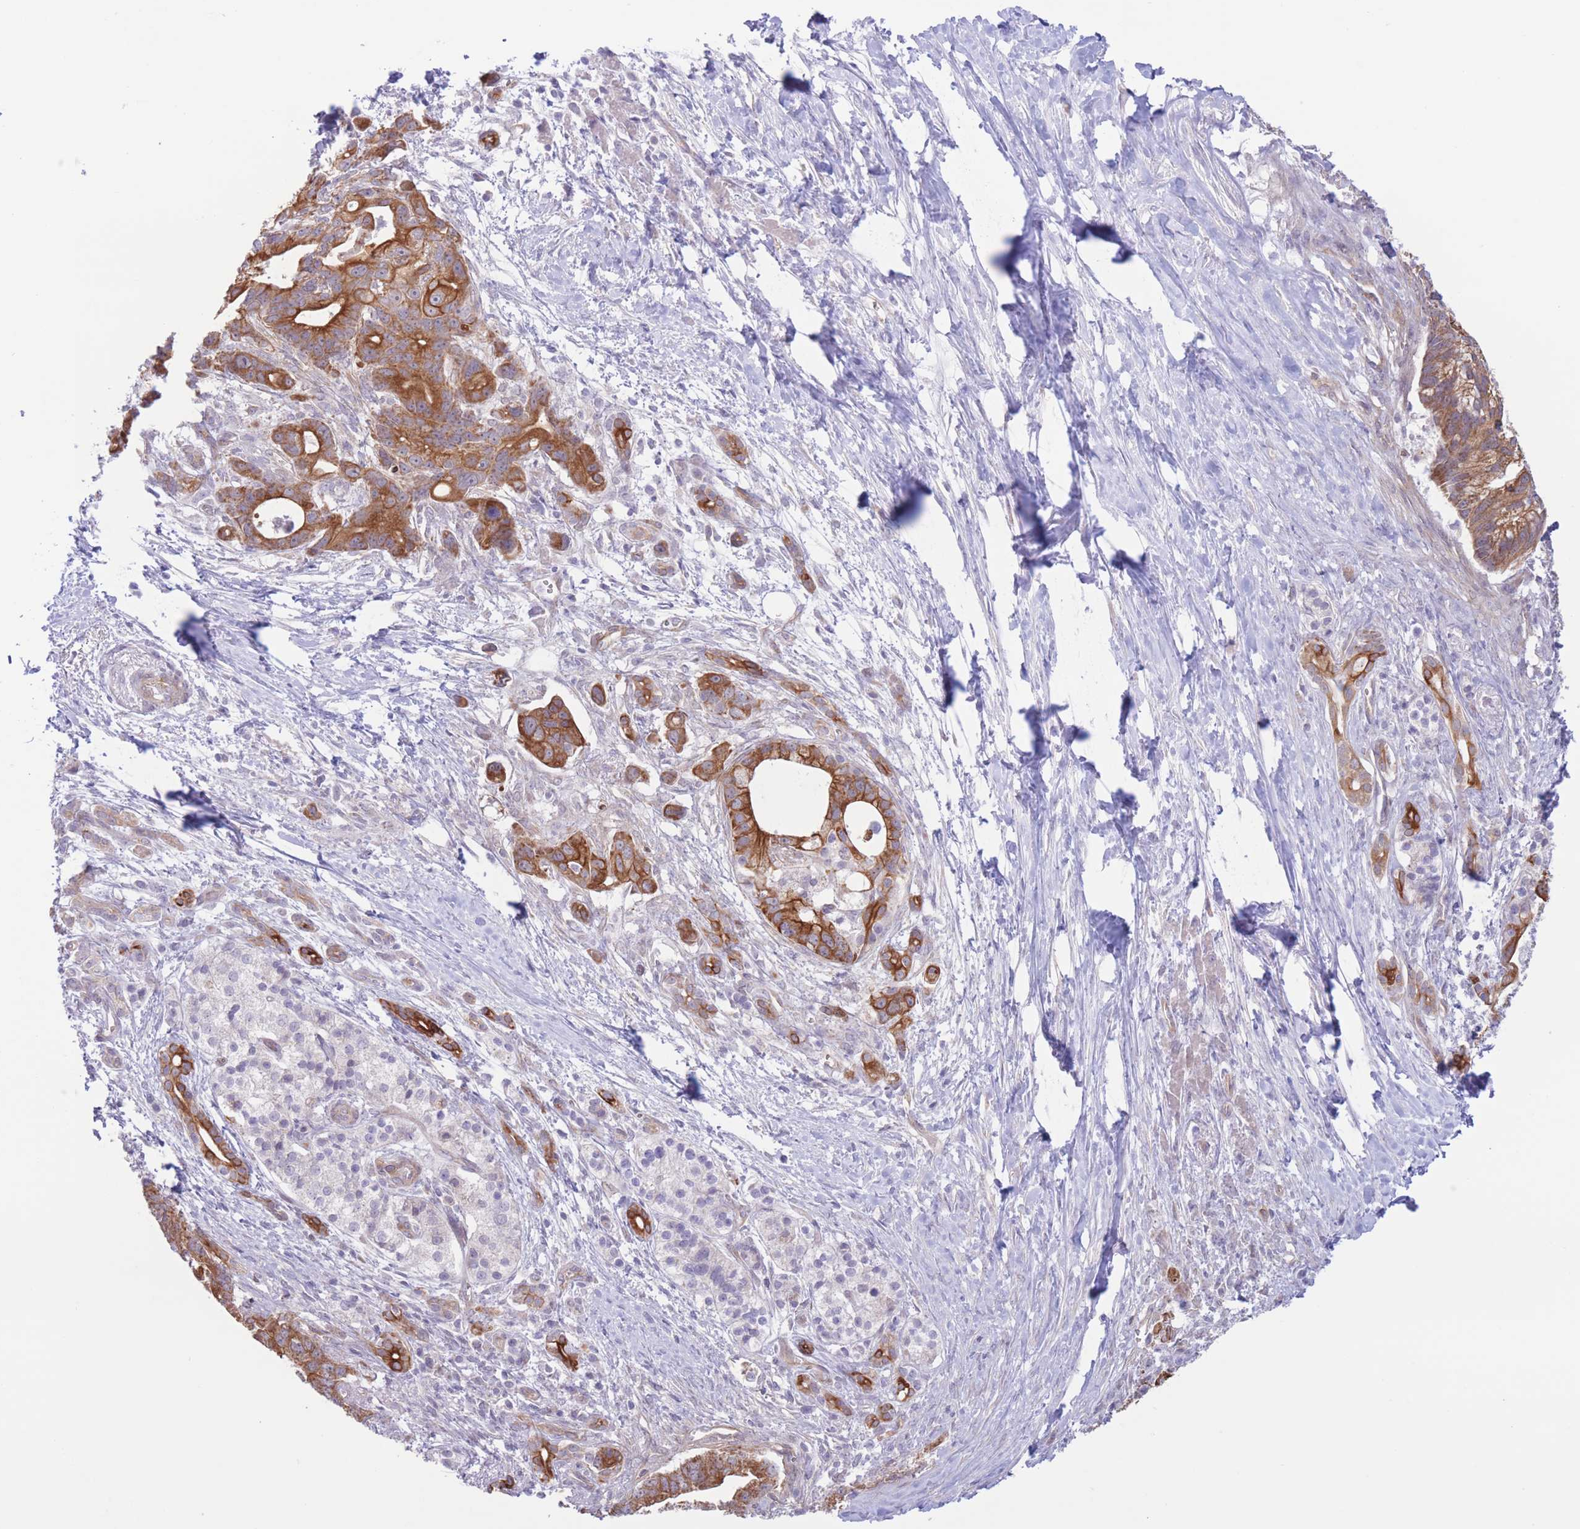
{"staining": {"intensity": "moderate", "quantity": ">75%", "location": "cytoplasmic/membranous"}, "tissue": "pancreatic cancer", "cell_type": "Tumor cells", "image_type": "cancer", "snomed": [{"axis": "morphology", "description": "Adenocarcinoma, NOS"}, {"axis": "topography", "description": "Pancreas"}], "caption": "Tumor cells show medium levels of moderate cytoplasmic/membranous staining in approximately >75% of cells in adenocarcinoma (pancreatic).", "gene": "MRPS31", "patient": {"sex": "male", "age": 68}}